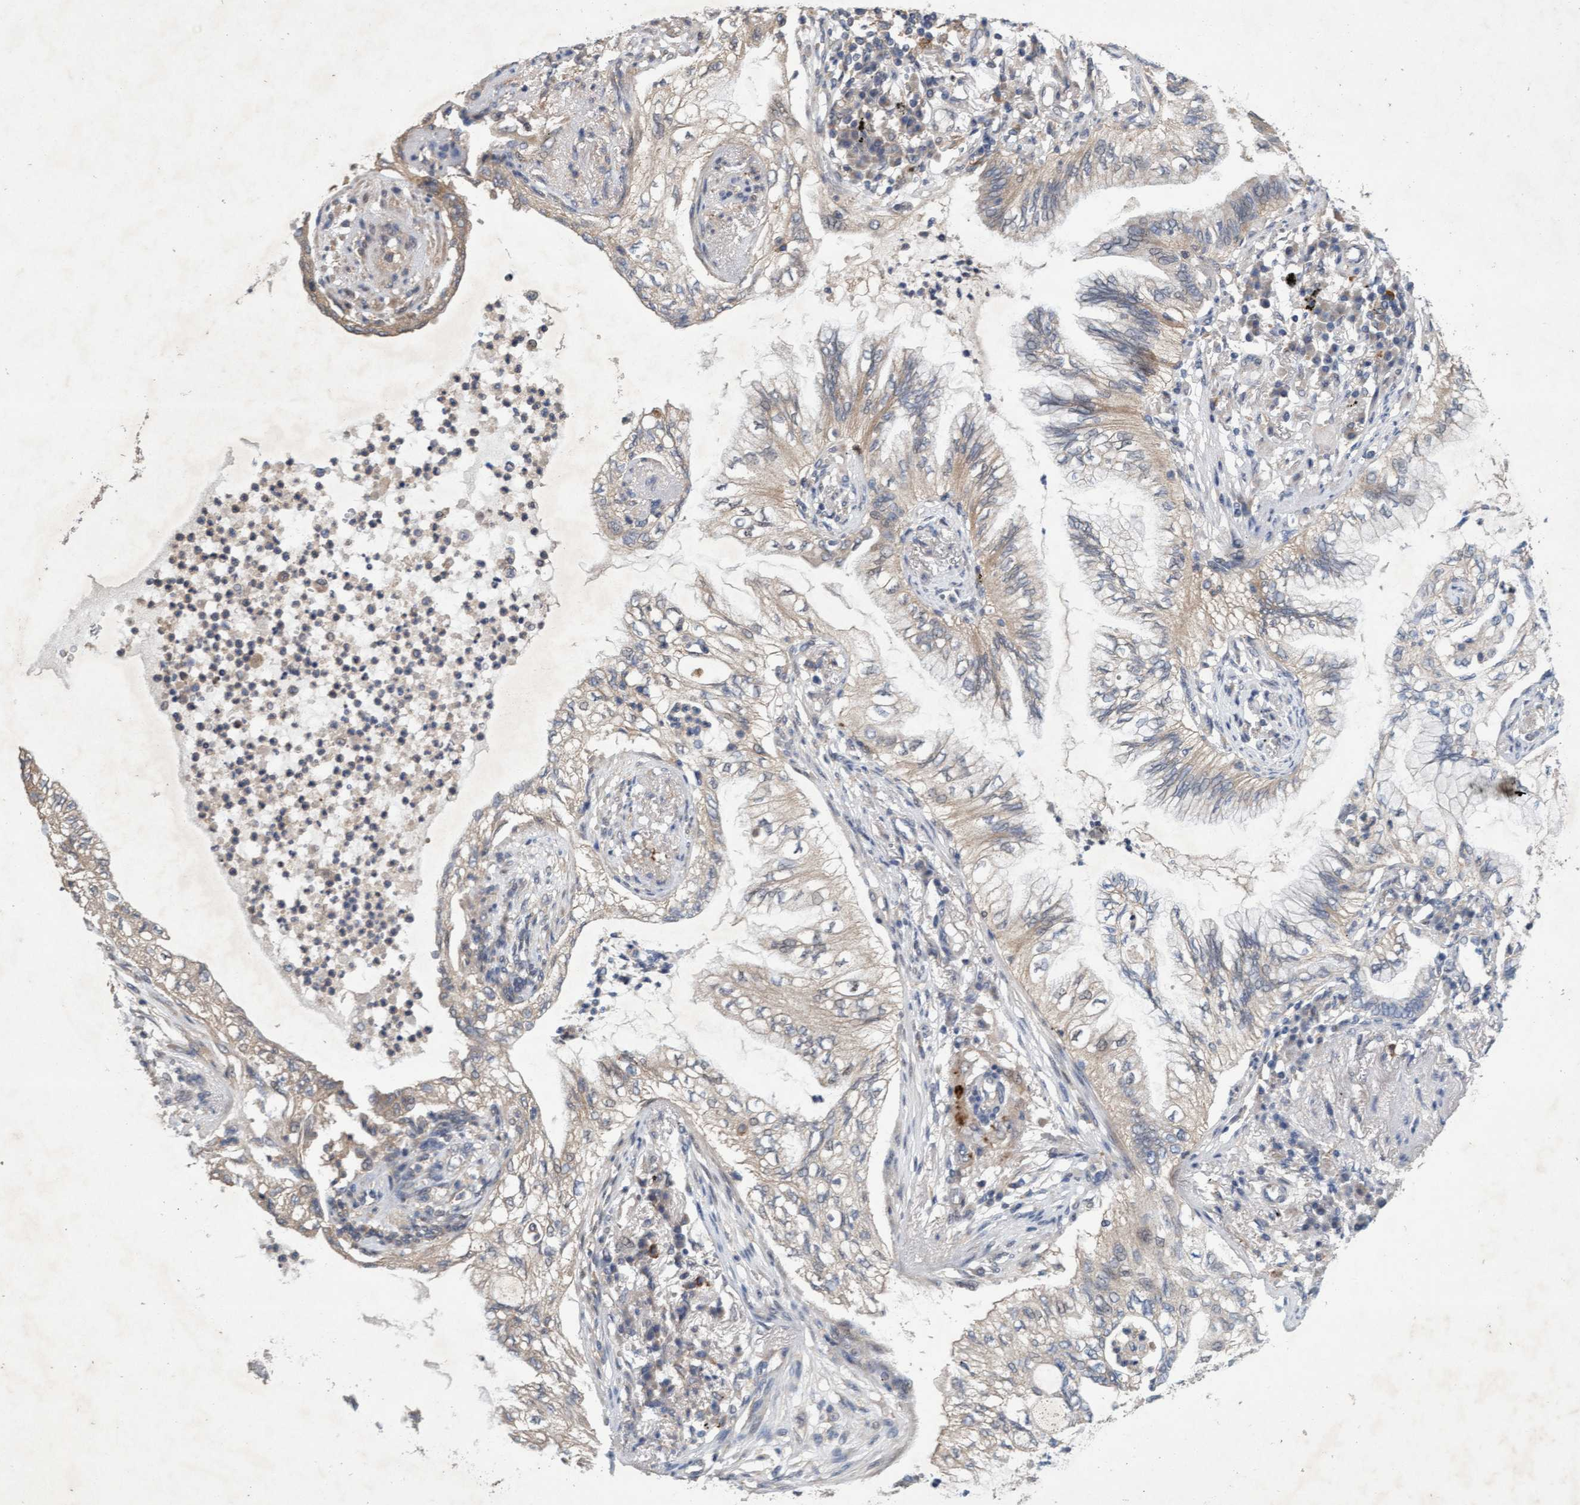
{"staining": {"intensity": "weak", "quantity": "<25%", "location": "cytoplasmic/membranous"}, "tissue": "lung cancer", "cell_type": "Tumor cells", "image_type": "cancer", "snomed": [{"axis": "morphology", "description": "Normal tissue, NOS"}, {"axis": "morphology", "description": "Adenocarcinoma, NOS"}, {"axis": "topography", "description": "Bronchus"}, {"axis": "topography", "description": "Lung"}], "caption": "Lung adenocarcinoma was stained to show a protein in brown. There is no significant expression in tumor cells. The staining is performed using DAB brown chromogen with nuclei counter-stained in using hematoxylin.", "gene": "ZNF677", "patient": {"sex": "female", "age": 70}}